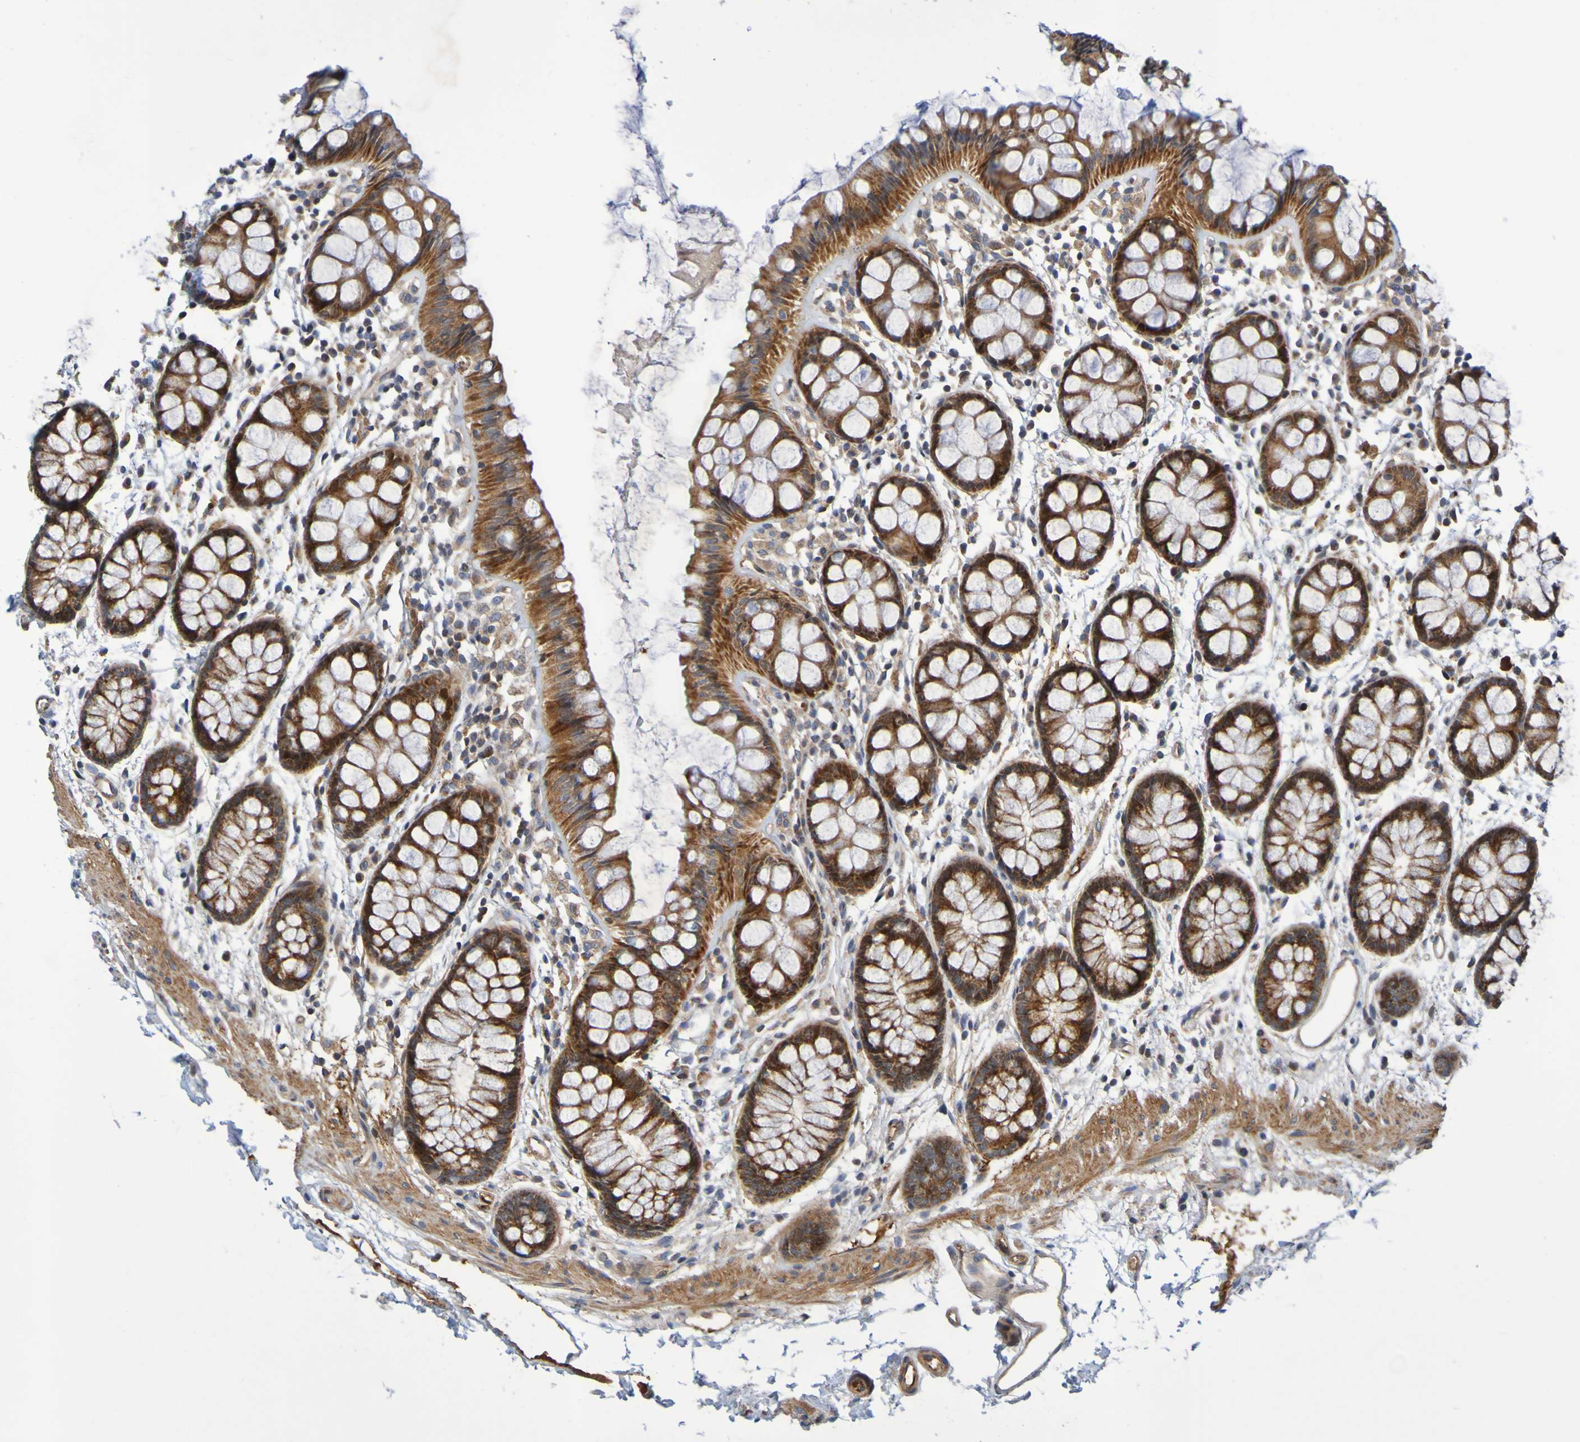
{"staining": {"intensity": "strong", "quantity": ">75%", "location": "cytoplasmic/membranous"}, "tissue": "rectum", "cell_type": "Glandular cells", "image_type": "normal", "snomed": [{"axis": "morphology", "description": "Normal tissue, NOS"}, {"axis": "topography", "description": "Rectum"}], "caption": "Immunohistochemical staining of normal rectum displays strong cytoplasmic/membranous protein positivity in about >75% of glandular cells.", "gene": "CCDC51", "patient": {"sex": "female", "age": 66}}